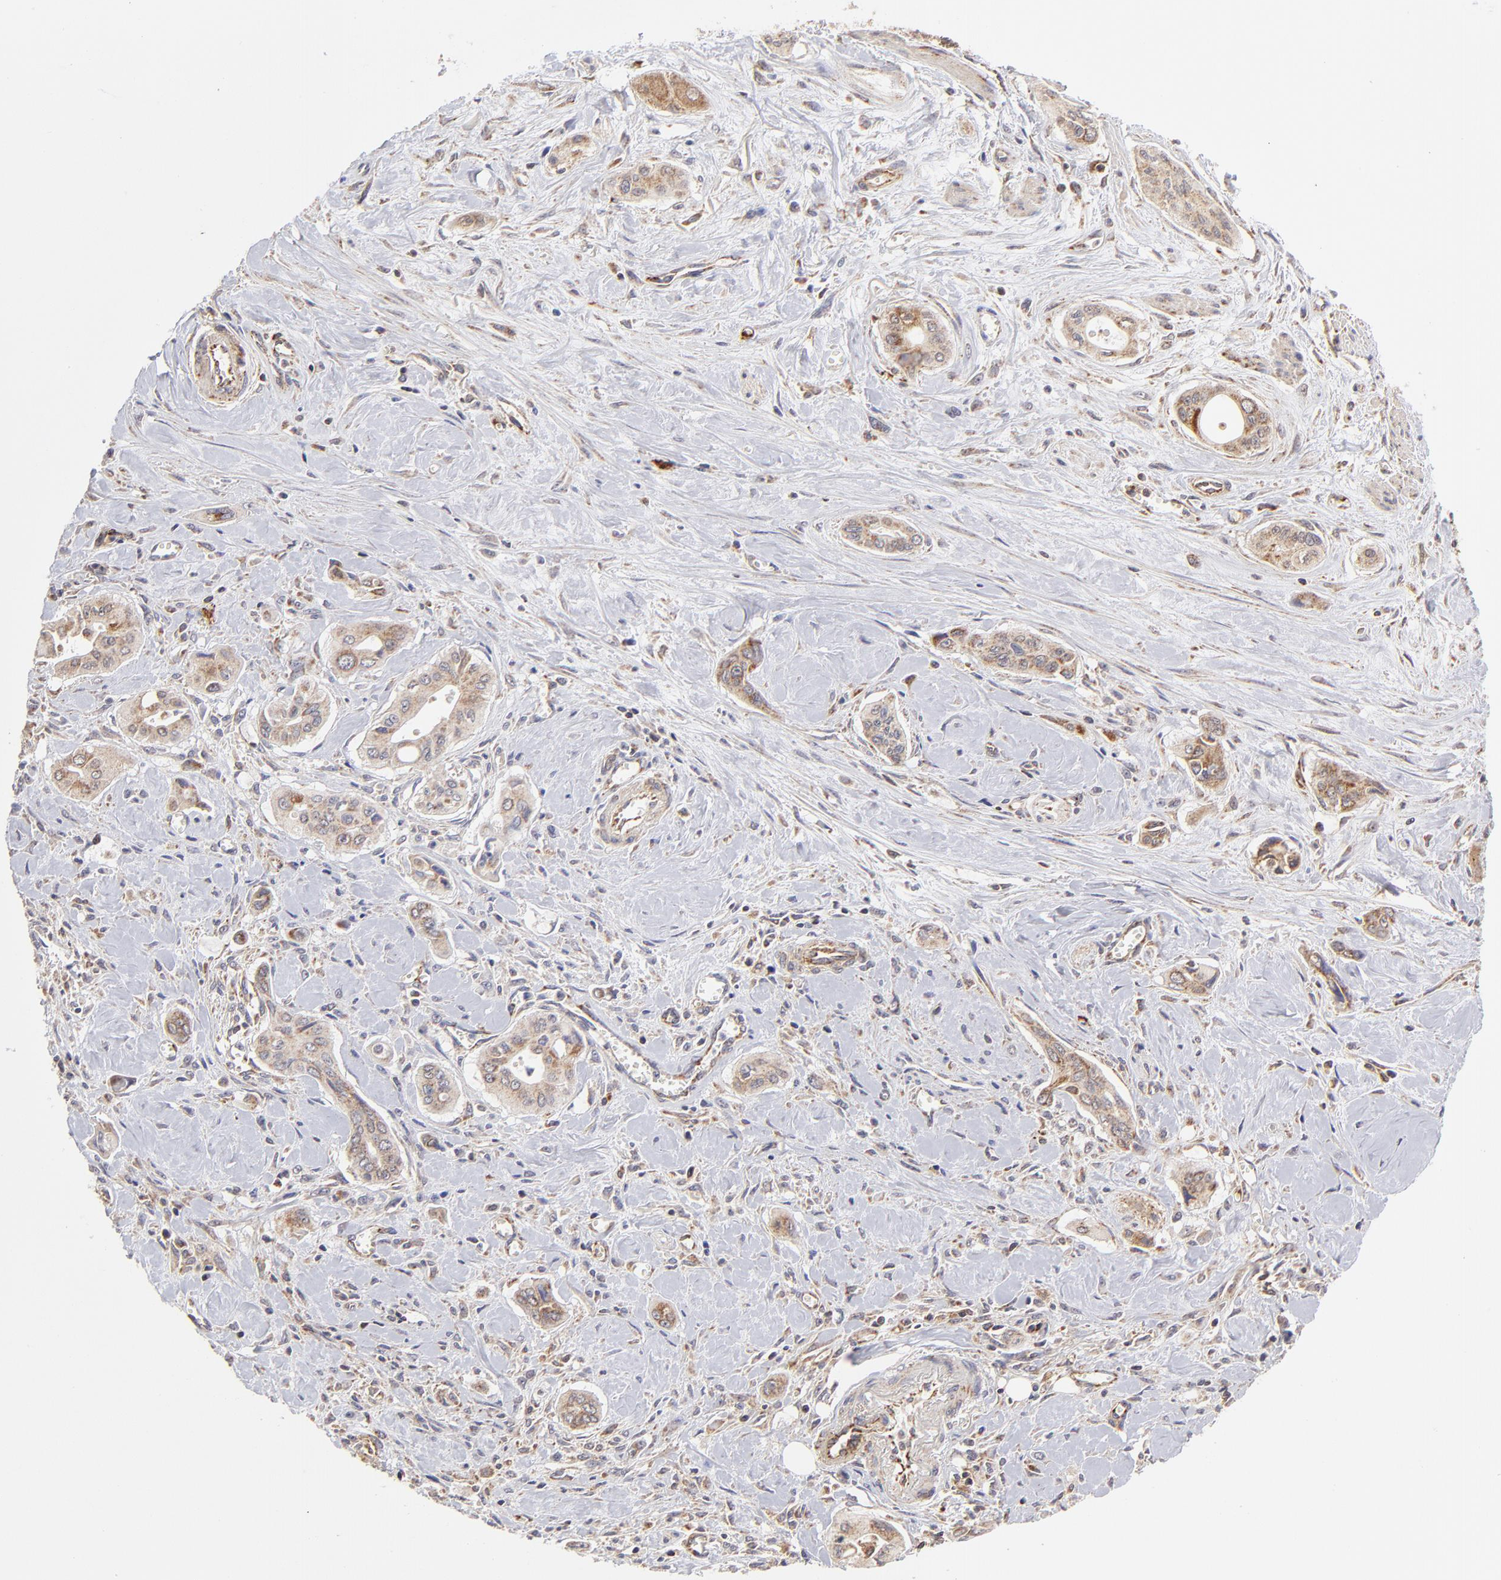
{"staining": {"intensity": "weak", "quantity": ">75%", "location": "cytoplasmic/membranous"}, "tissue": "pancreatic cancer", "cell_type": "Tumor cells", "image_type": "cancer", "snomed": [{"axis": "morphology", "description": "Adenocarcinoma, NOS"}, {"axis": "topography", "description": "Pancreas"}], "caption": "Adenocarcinoma (pancreatic) tissue demonstrates weak cytoplasmic/membranous positivity in about >75% of tumor cells The staining was performed using DAB to visualize the protein expression in brown, while the nuclei were stained in blue with hematoxylin (Magnification: 20x).", "gene": "MAP2K7", "patient": {"sex": "male", "age": 77}}